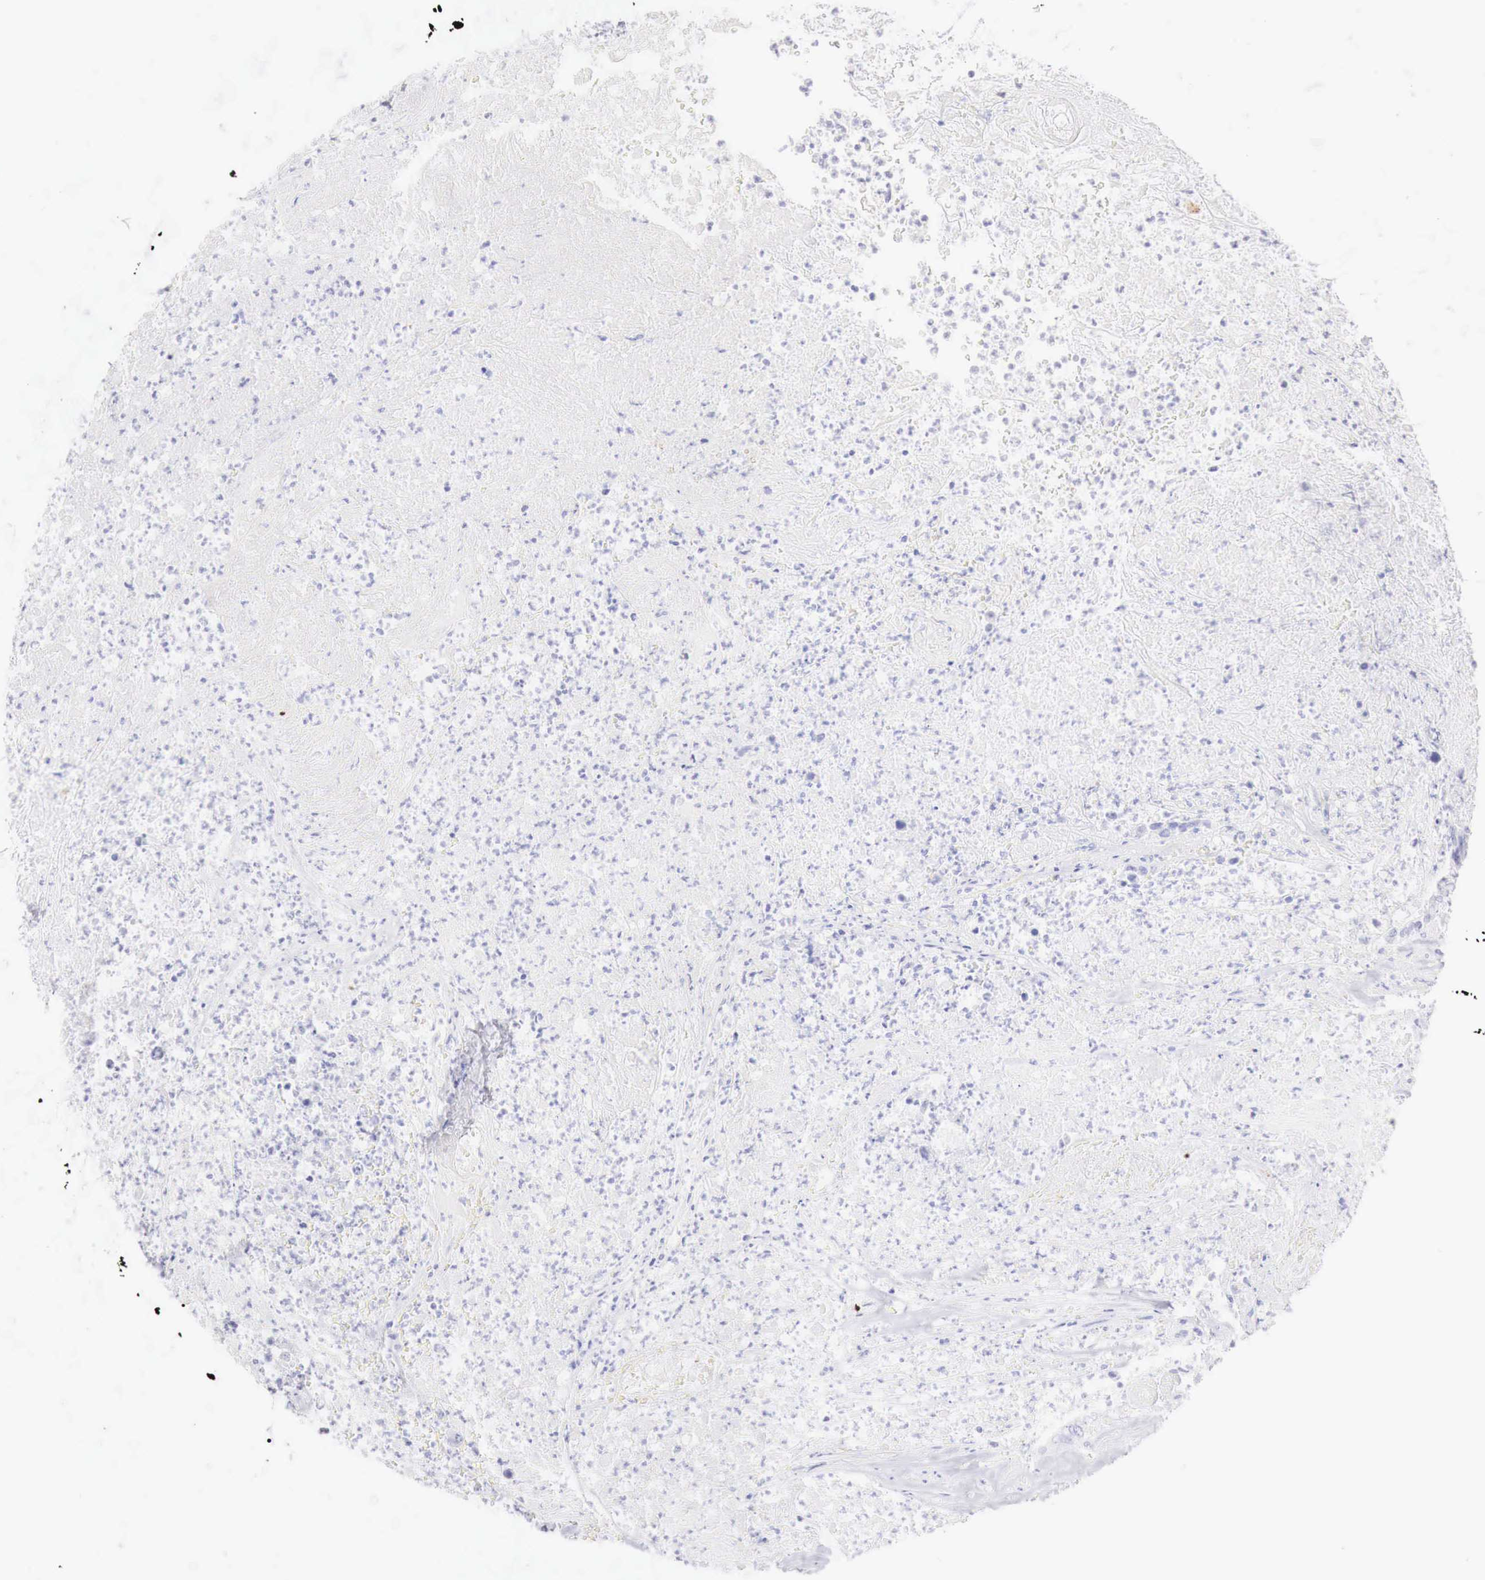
{"staining": {"intensity": "negative", "quantity": "none", "location": "none"}, "tissue": "colorectal cancer", "cell_type": "Tumor cells", "image_type": "cancer", "snomed": [{"axis": "morphology", "description": "Adenocarcinoma, NOS"}, {"axis": "topography", "description": "Rectum"}], "caption": "The micrograph reveals no significant staining in tumor cells of colorectal cancer (adenocarcinoma).", "gene": "INHA", "patient": {"sex": "female", "age": 65}}